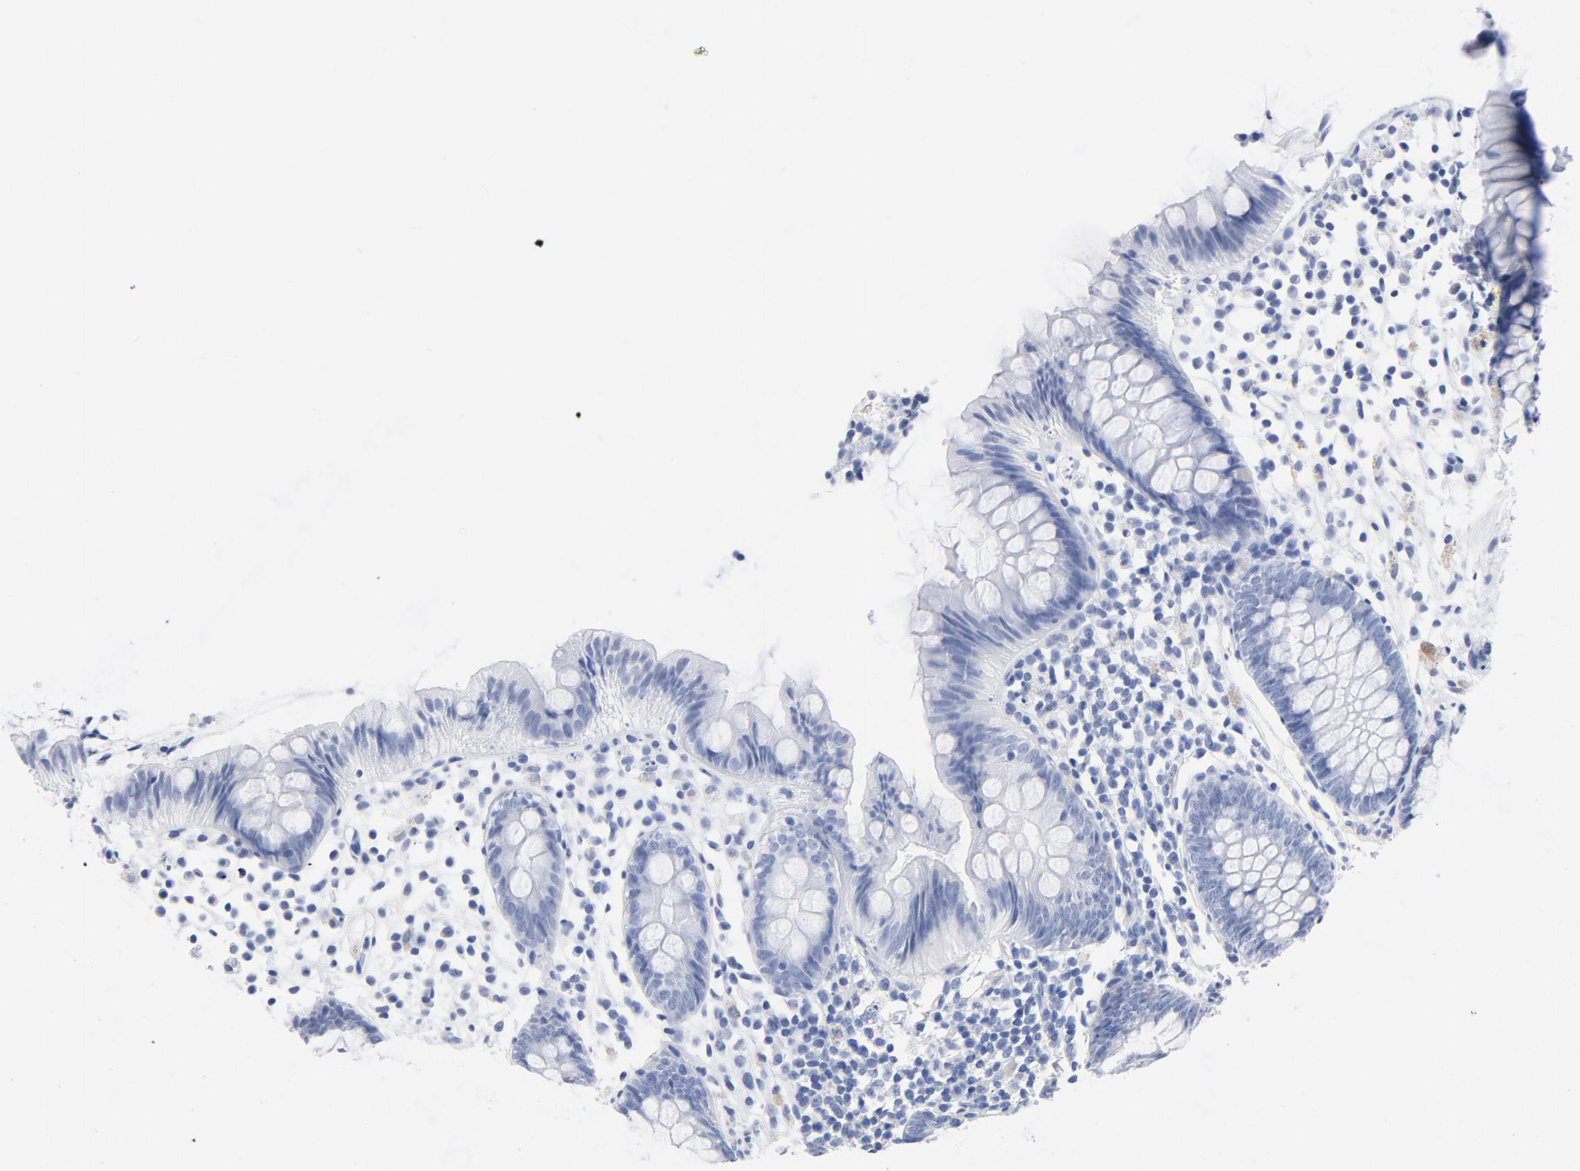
{"staining": {"intensity": "negative", "quantity": "none", "location": "none"}, "tissue": "appendix", "cell_type": "Glandular cells", "image_type": "normal", "snomed": [{"axis": "morphology", "description": "Normal tissue, NOS"}, {"axis": "topography", "description": "Appendix"}], "caption": "Immunohistochemistry of benign appendix demonstrates no expression in glandular cells.", "gene": "RBM3", "patient": {"sex": "male", "age": 38}}